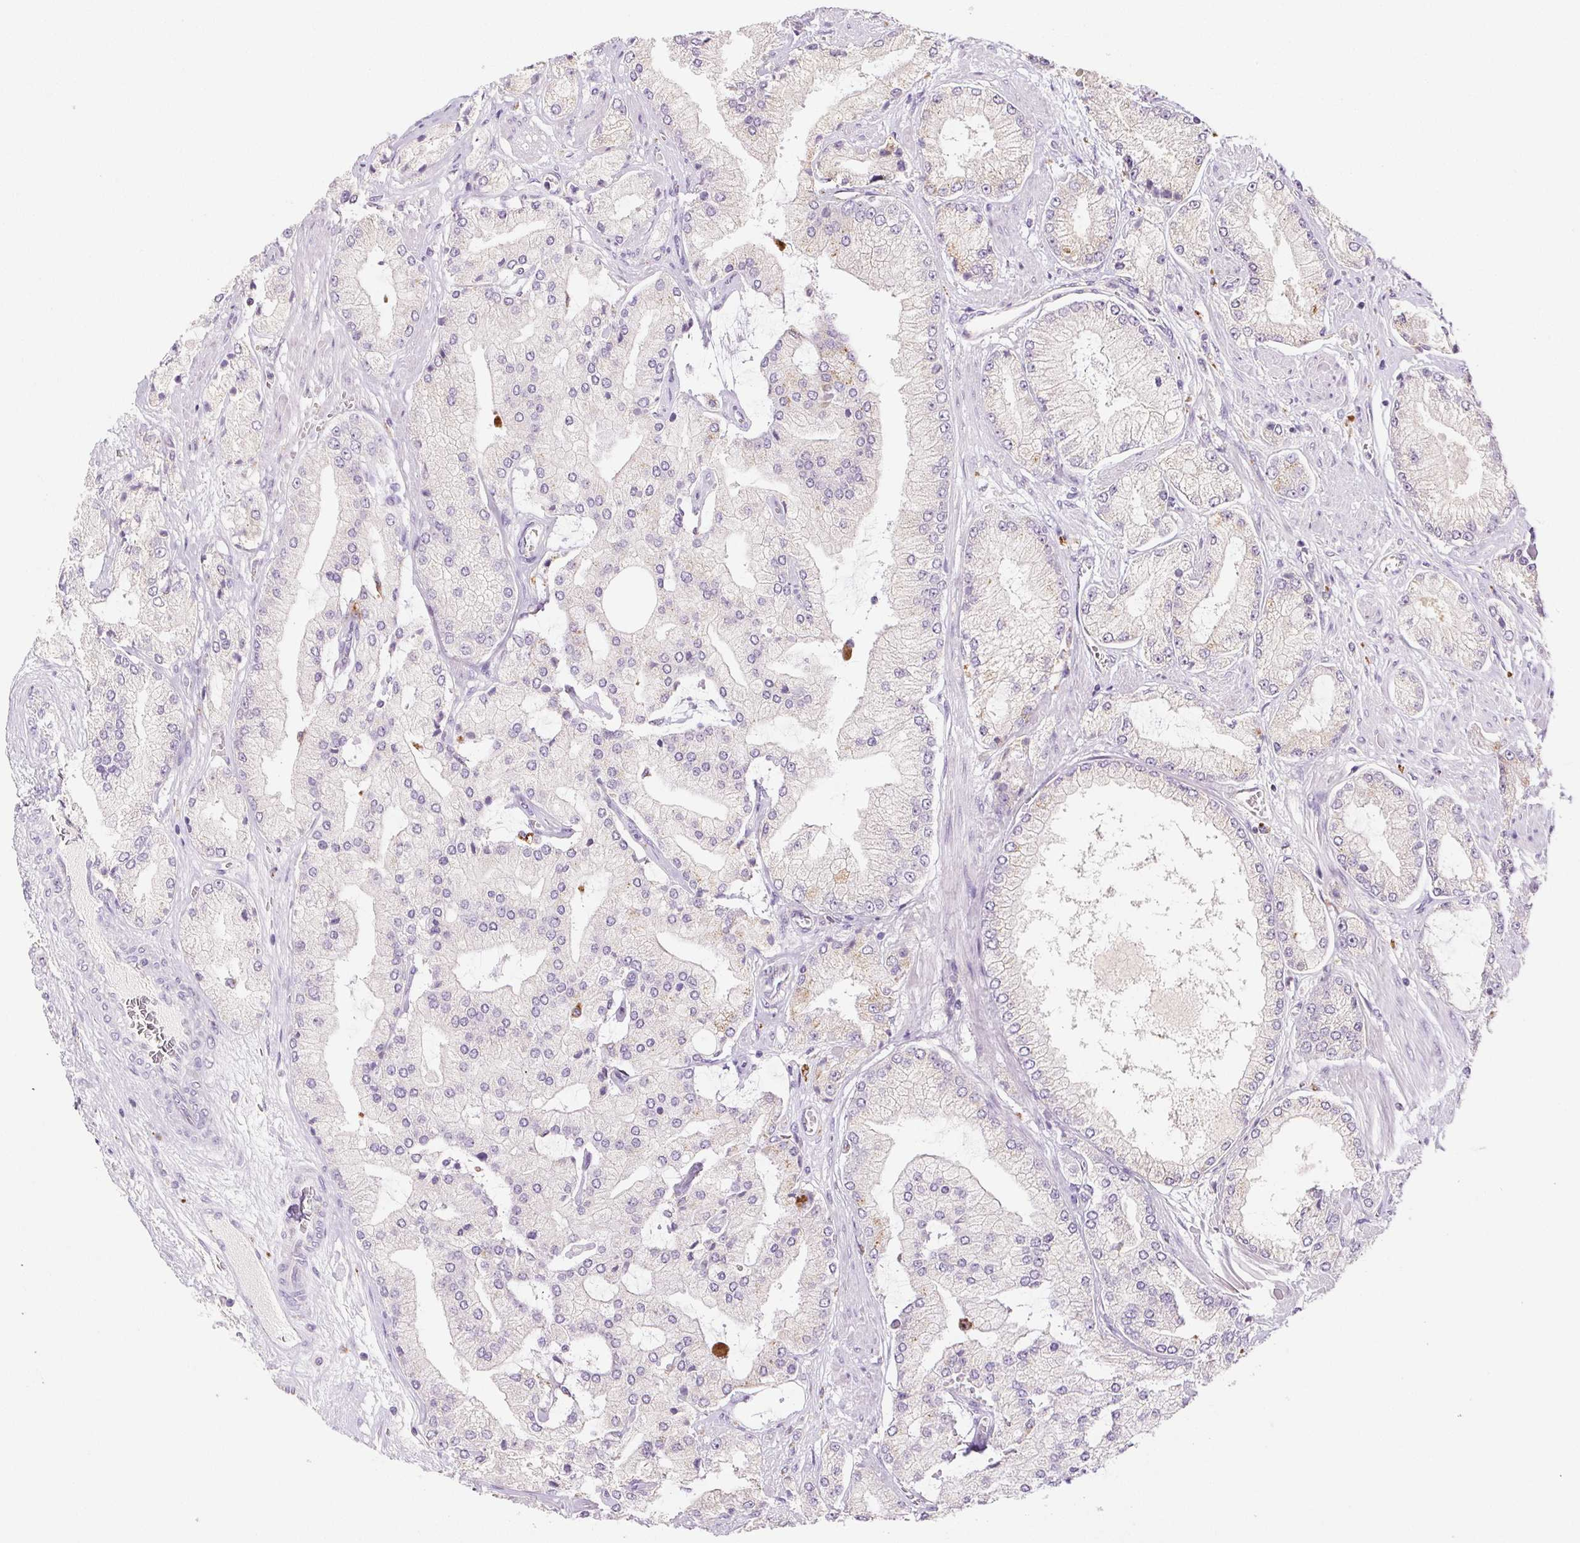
{"staining": {"intensity": "moderate", "quantity": "25%-75%", "location": "cytoplasmic/membranous"}, "tissue": "prostate cancer", "cell_type": "Tumor cells", "image_type": "cancer", "snomed": [{"axis": "morphology", "description": "Adenocarcinoma, High grade"}, {"axis": "topography", "description": "Prostate"}], "caption": "Prostate cancer (adenocarcinoma (high-grade)) tissue shows moderate cytoplasmic/membranous positivity in about 25%-75% of tumor cells", "gene": "LIPA", "patient": {"sex": "male", "age": 68}}